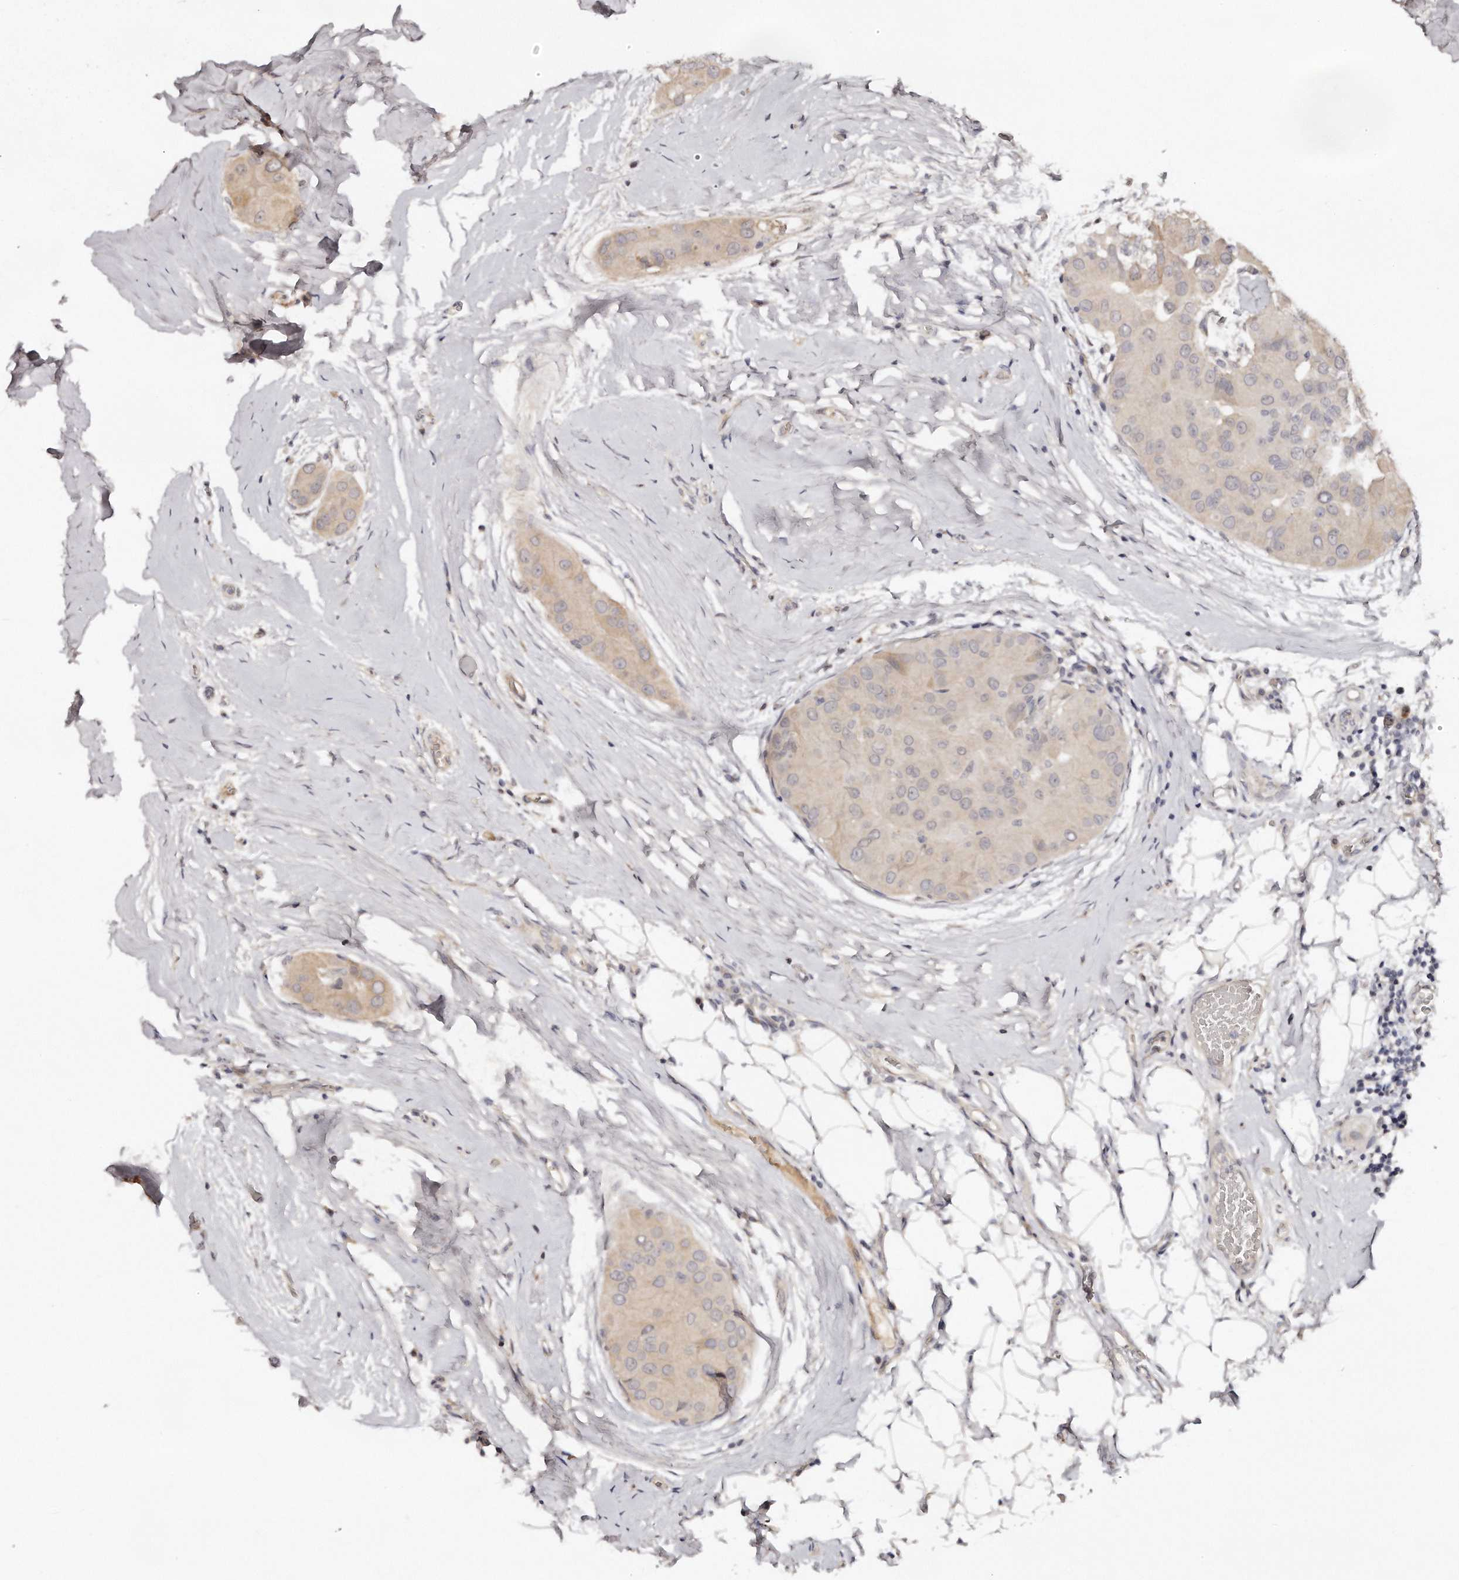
{"staining": {"intensity": "weak", "quantity": "25%-75%", "location": "cytoplasmic/membranous"}, "tissue": "thyroid cancer", "cell_type": "Tumor cells", "image_type": "cancer", "snomed": [{"axis": "morphology", "description": "Papillary adenocarcinoma, NOS"}, {"axis": "topography", "description": "Thyroid gland"}], "caption": "A low amount of weak cytoplasmic/membranous staining is appreciated in about 25%-75% of tumor cells in thyroid cancer (papillary adenocarcinoma) tissue.", "gene": "SOX4", "patient": {"sex": "male", "age": 33}}